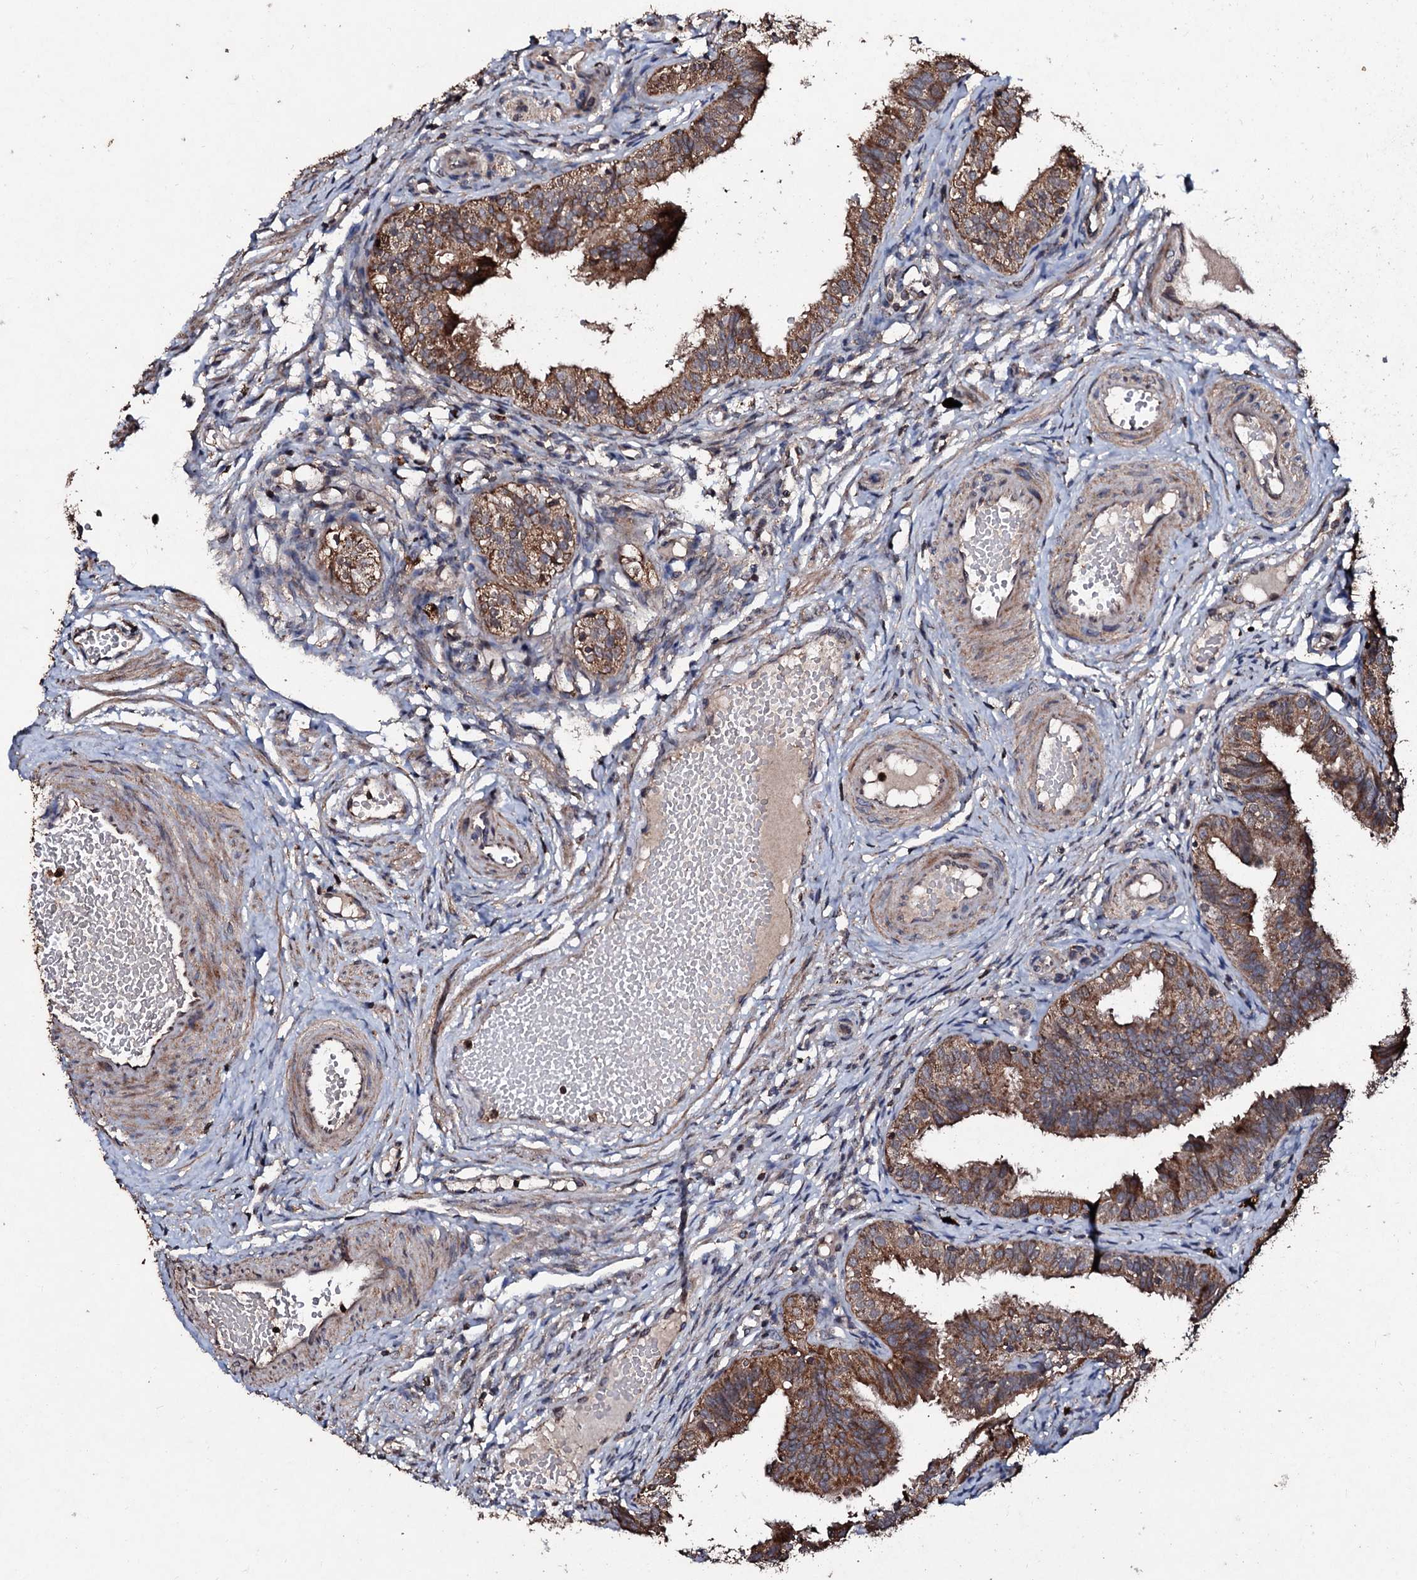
{"staining": {"intensity": "moderate", "quantity": ">75%", "location": "cytoplasmic/membranous"}, "tissue": "fallopian tube", "cell_type": "Glandular cells", "image_type": "normal", "snomed": [{"axis": "morphology", "description": "Normal tissue, NOS"}, {"axis": "topography", "description": "Fallopian tube"}], "caption": "Protein expression by immunohistochemistry exhibits moderate cytoplasmic/membranous expression in approximately >75% of glandular cells in unremarkable fallopian tube.", "gene": "SDHAF2", "patient": {"sex": "female", "age": 35}}